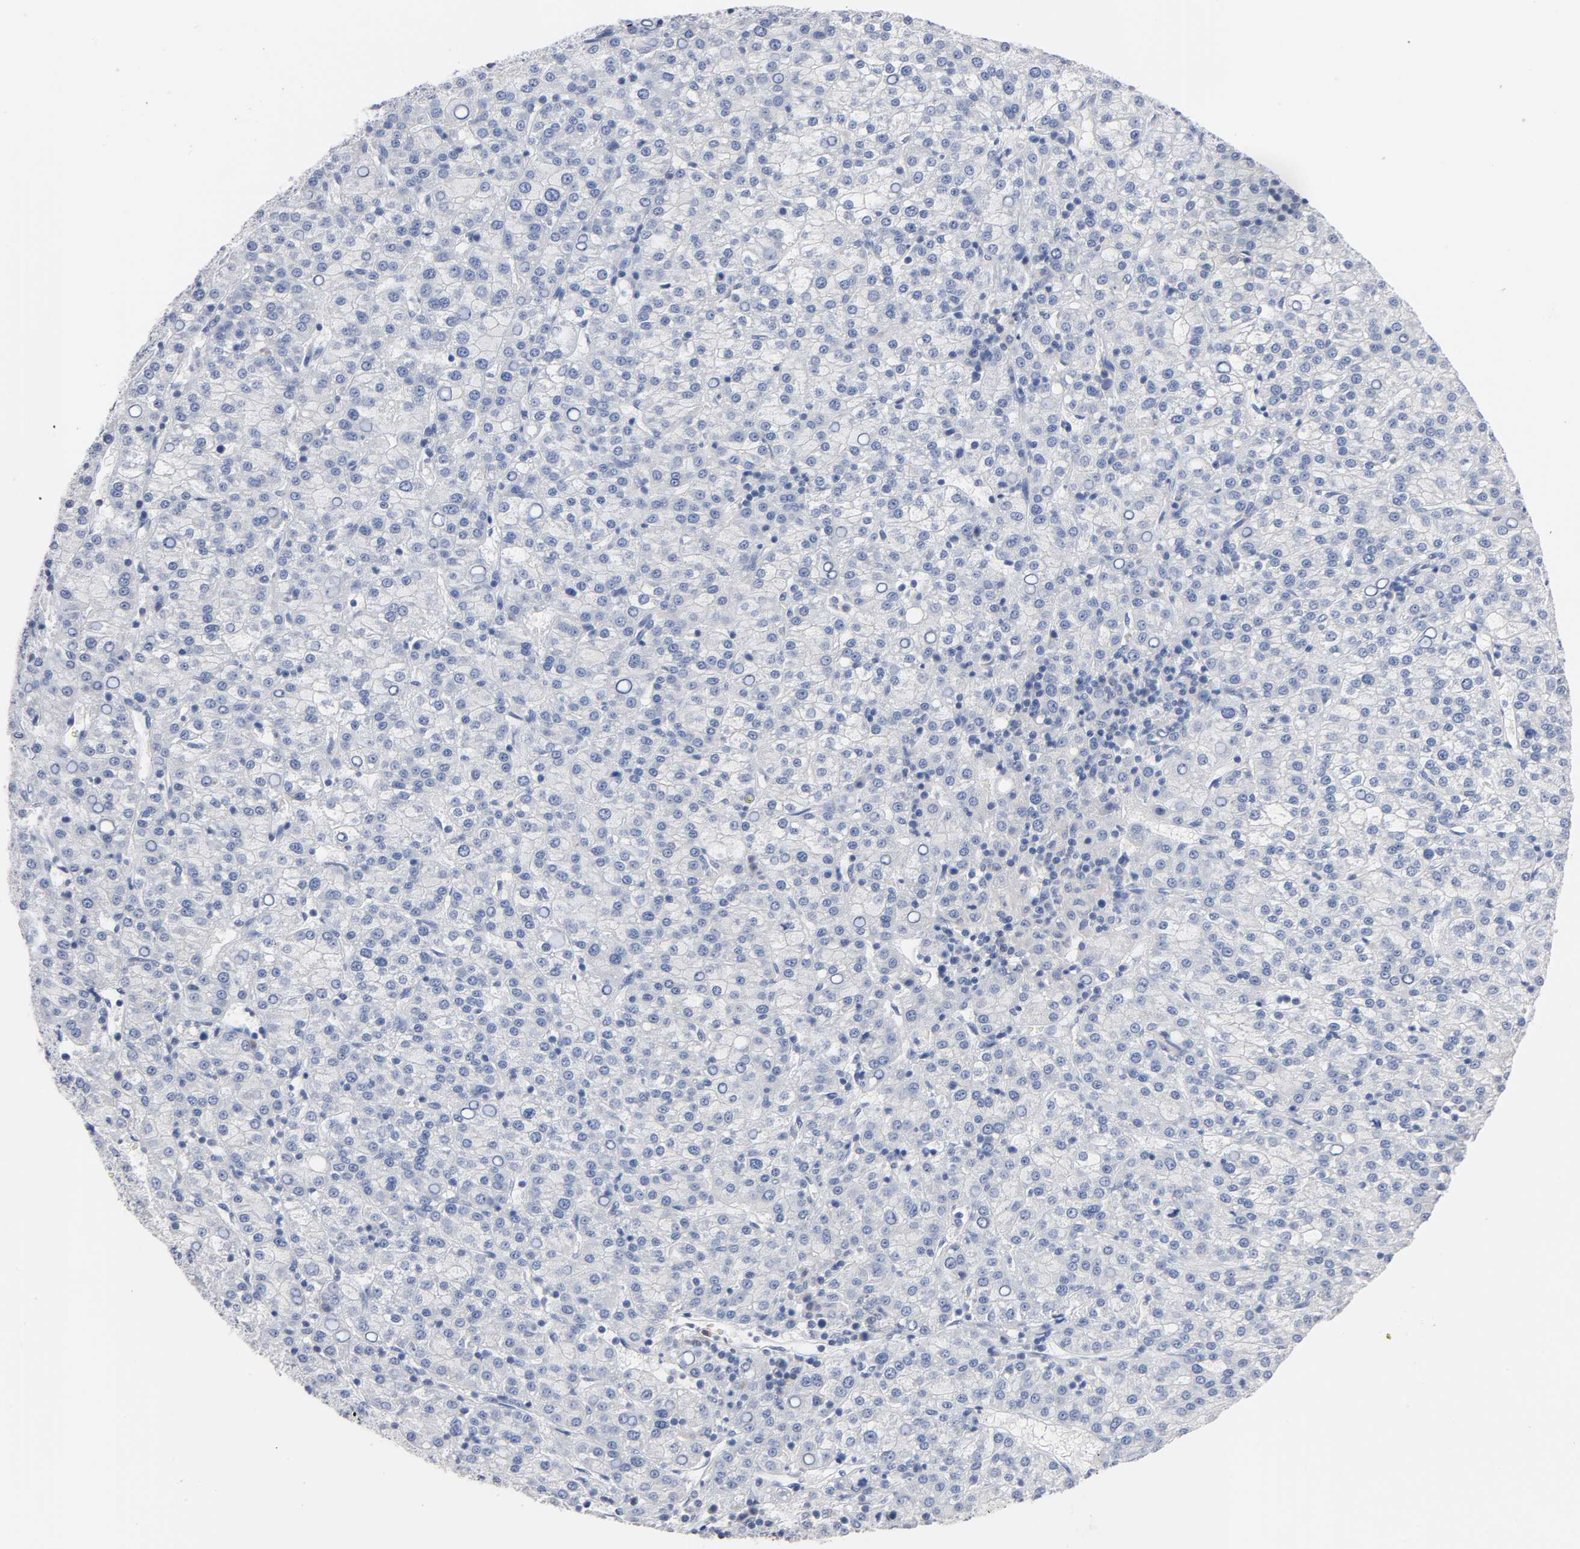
{"staining": {"intensity": "negative", "quantity": "none", "location": "none"}, "tissue": "liver cancer", "cell_type": "Tumor cells", "image_type": "cancer", "snomed": [{"axis": "morphology", "description": "Carcinoma, Hepatocellular, NOS"}, {"axis": "topography", "description": "Liver"}], "caption": "This is a image of IHC staining of liver hepatocellular carcinoma, which shows no staining in tumor cells.", "gene": "MALT1", "patient": {"sex": "female", "age": 58}}